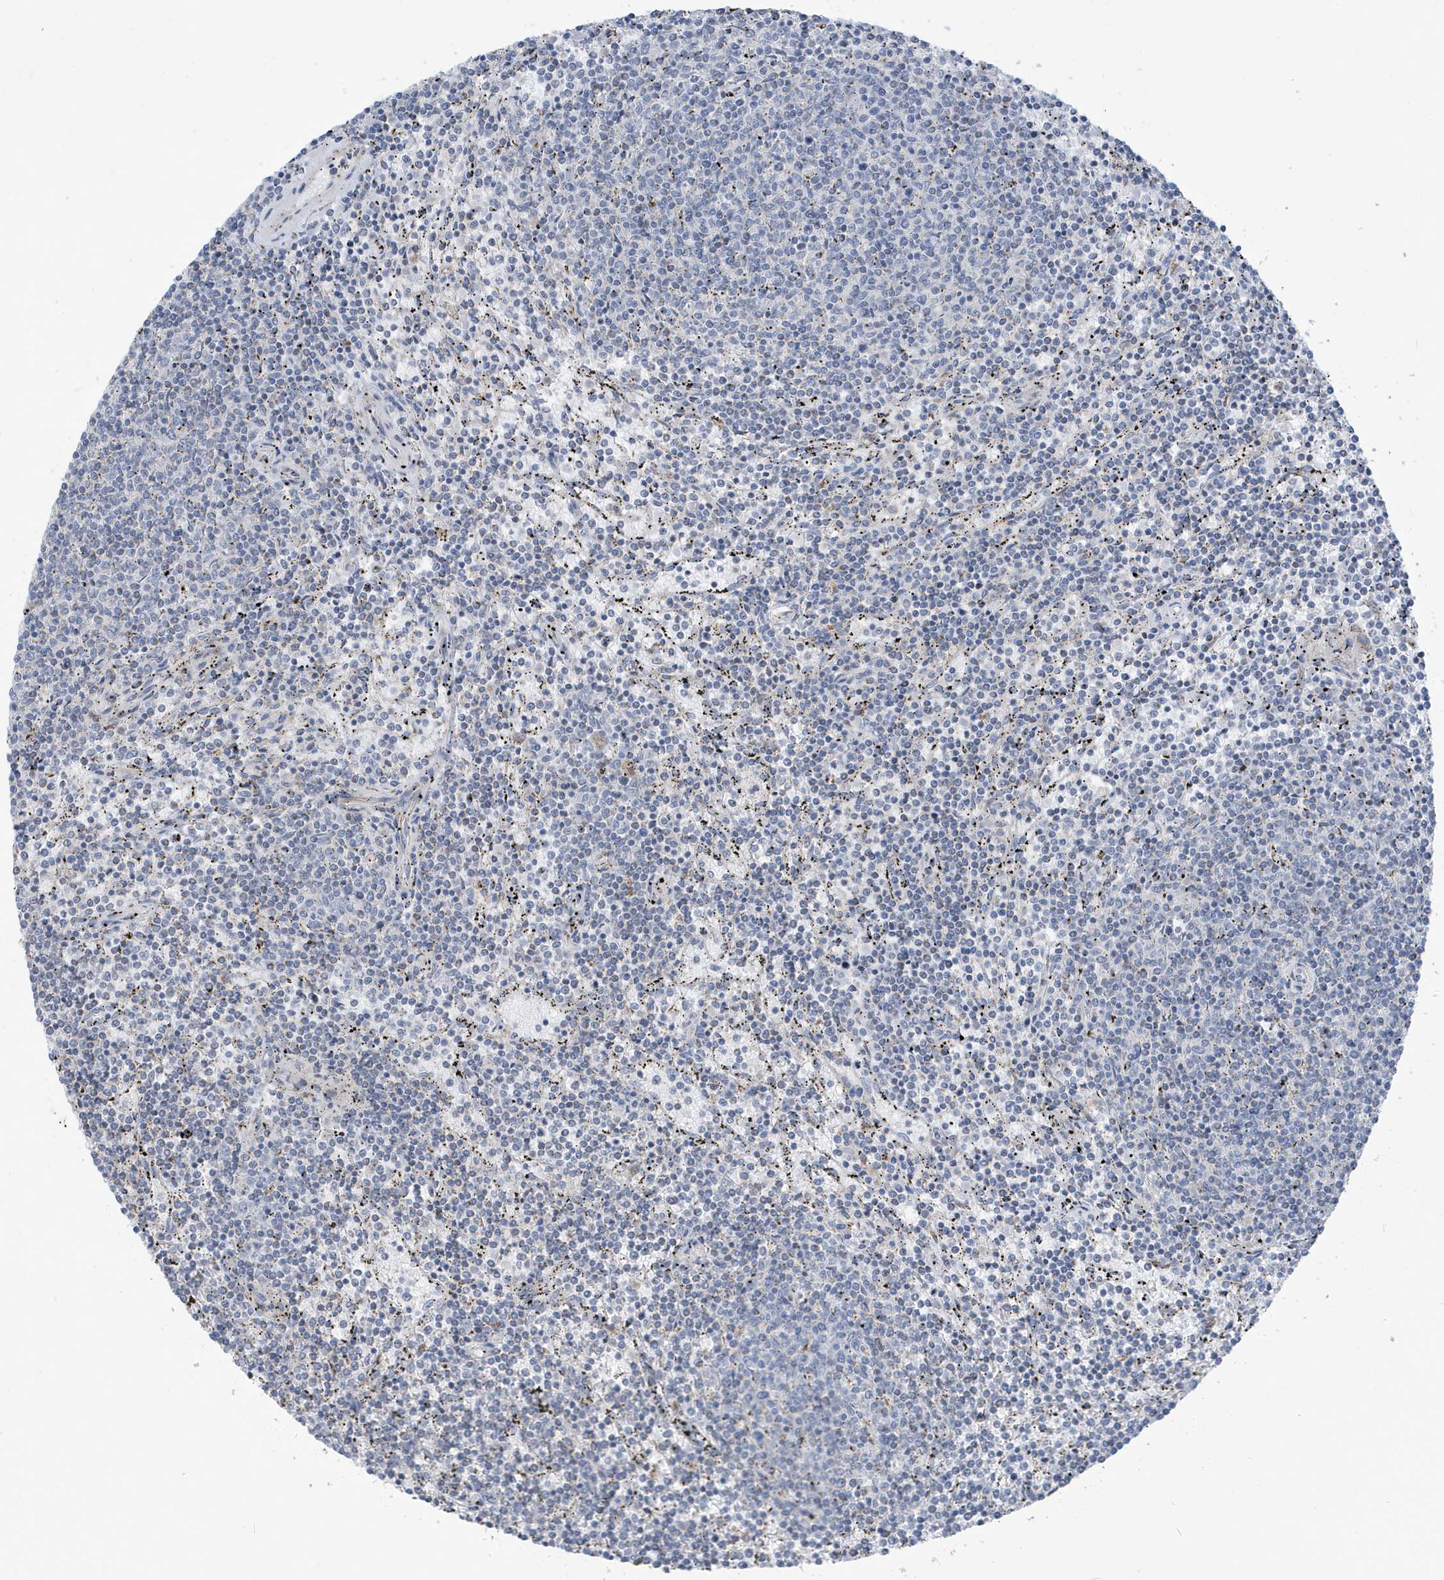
{"staining": {"intensity": "negative", "quantity": "none", "location": "none"}, "tissue": "lymphoma", "cell_type": "Tumor cells", "image_type": "cancer", "snomed": [{"axis": "morphology", "description": "Malignant lymphoma, non-Hodgkin's type, Low grade"}, {"axis": "topography", "description": "Spleen"}], "caption": "Immunohistochemistry (IHC) histopathology image of neoplastic tissue: lymphoma stained with DAB displays no significant protein positivity in tumor cells.", "gene": "ATP13A5", "patient": {"sex": "female", "age": 50}}